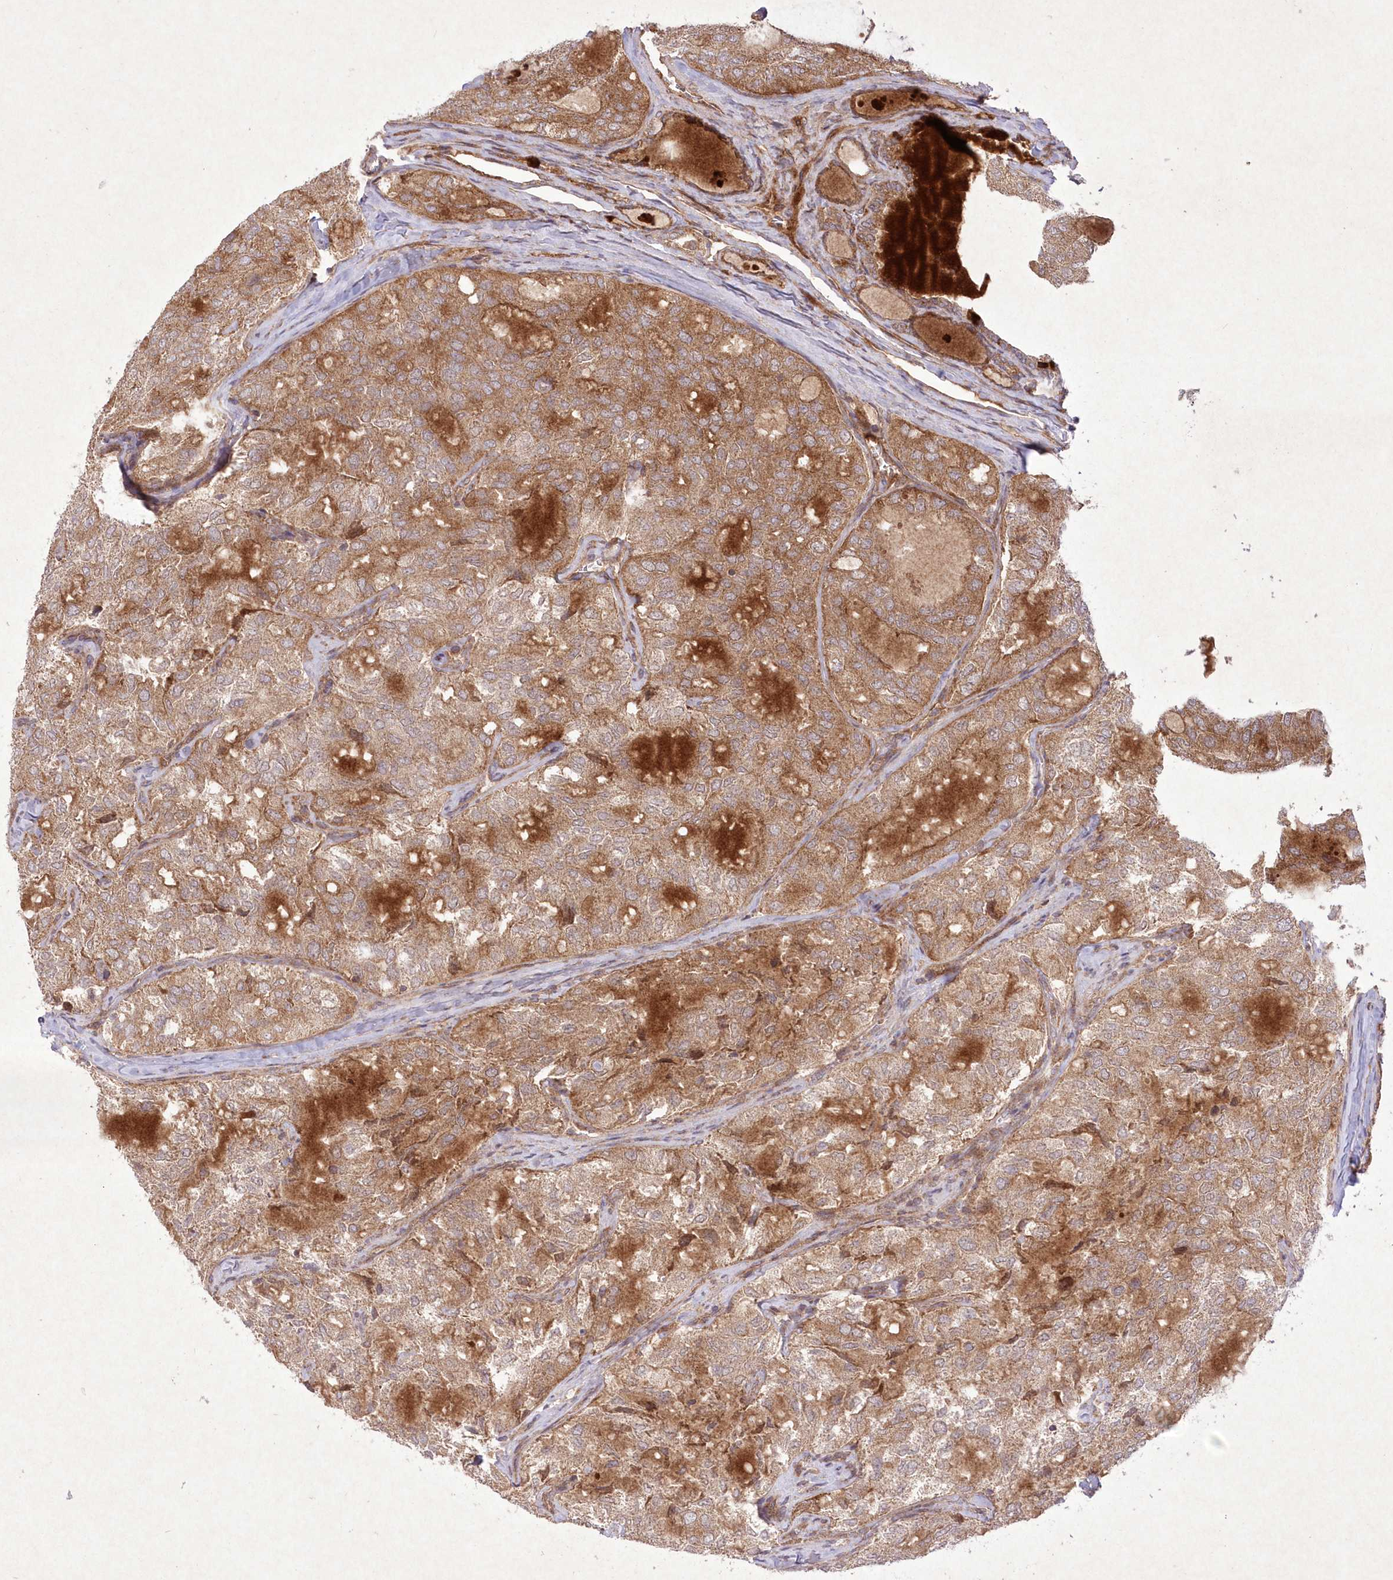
{"staining": {"intensity": "moderate", "quantity": ">75%", "location": "cytoplasmic/membranous"}, "tissue": "thyroid cancer", "cell_type": "Tumor cells", "image_type": "cancer", "snomed": [{"axis": "morphology", "description": "Follicular adenoma carcinoma, NOS"}, {"axis": "topography", "description": "Thyroid gland"}], "caption": "A histopathology image of human thyroid cancer (follicular adenoma carcinoma) stained for a protein reveals moderate cytoplasmic/membranous brown staining in tumor cells. The staining was performed using DAB (3,3'-diaminobenzidine), with brown indicating positive protein expression. Nuclei are stained blue with hematoxylin.", "gene": "APOM", "patient": {"sex": "male", "age": 75}}